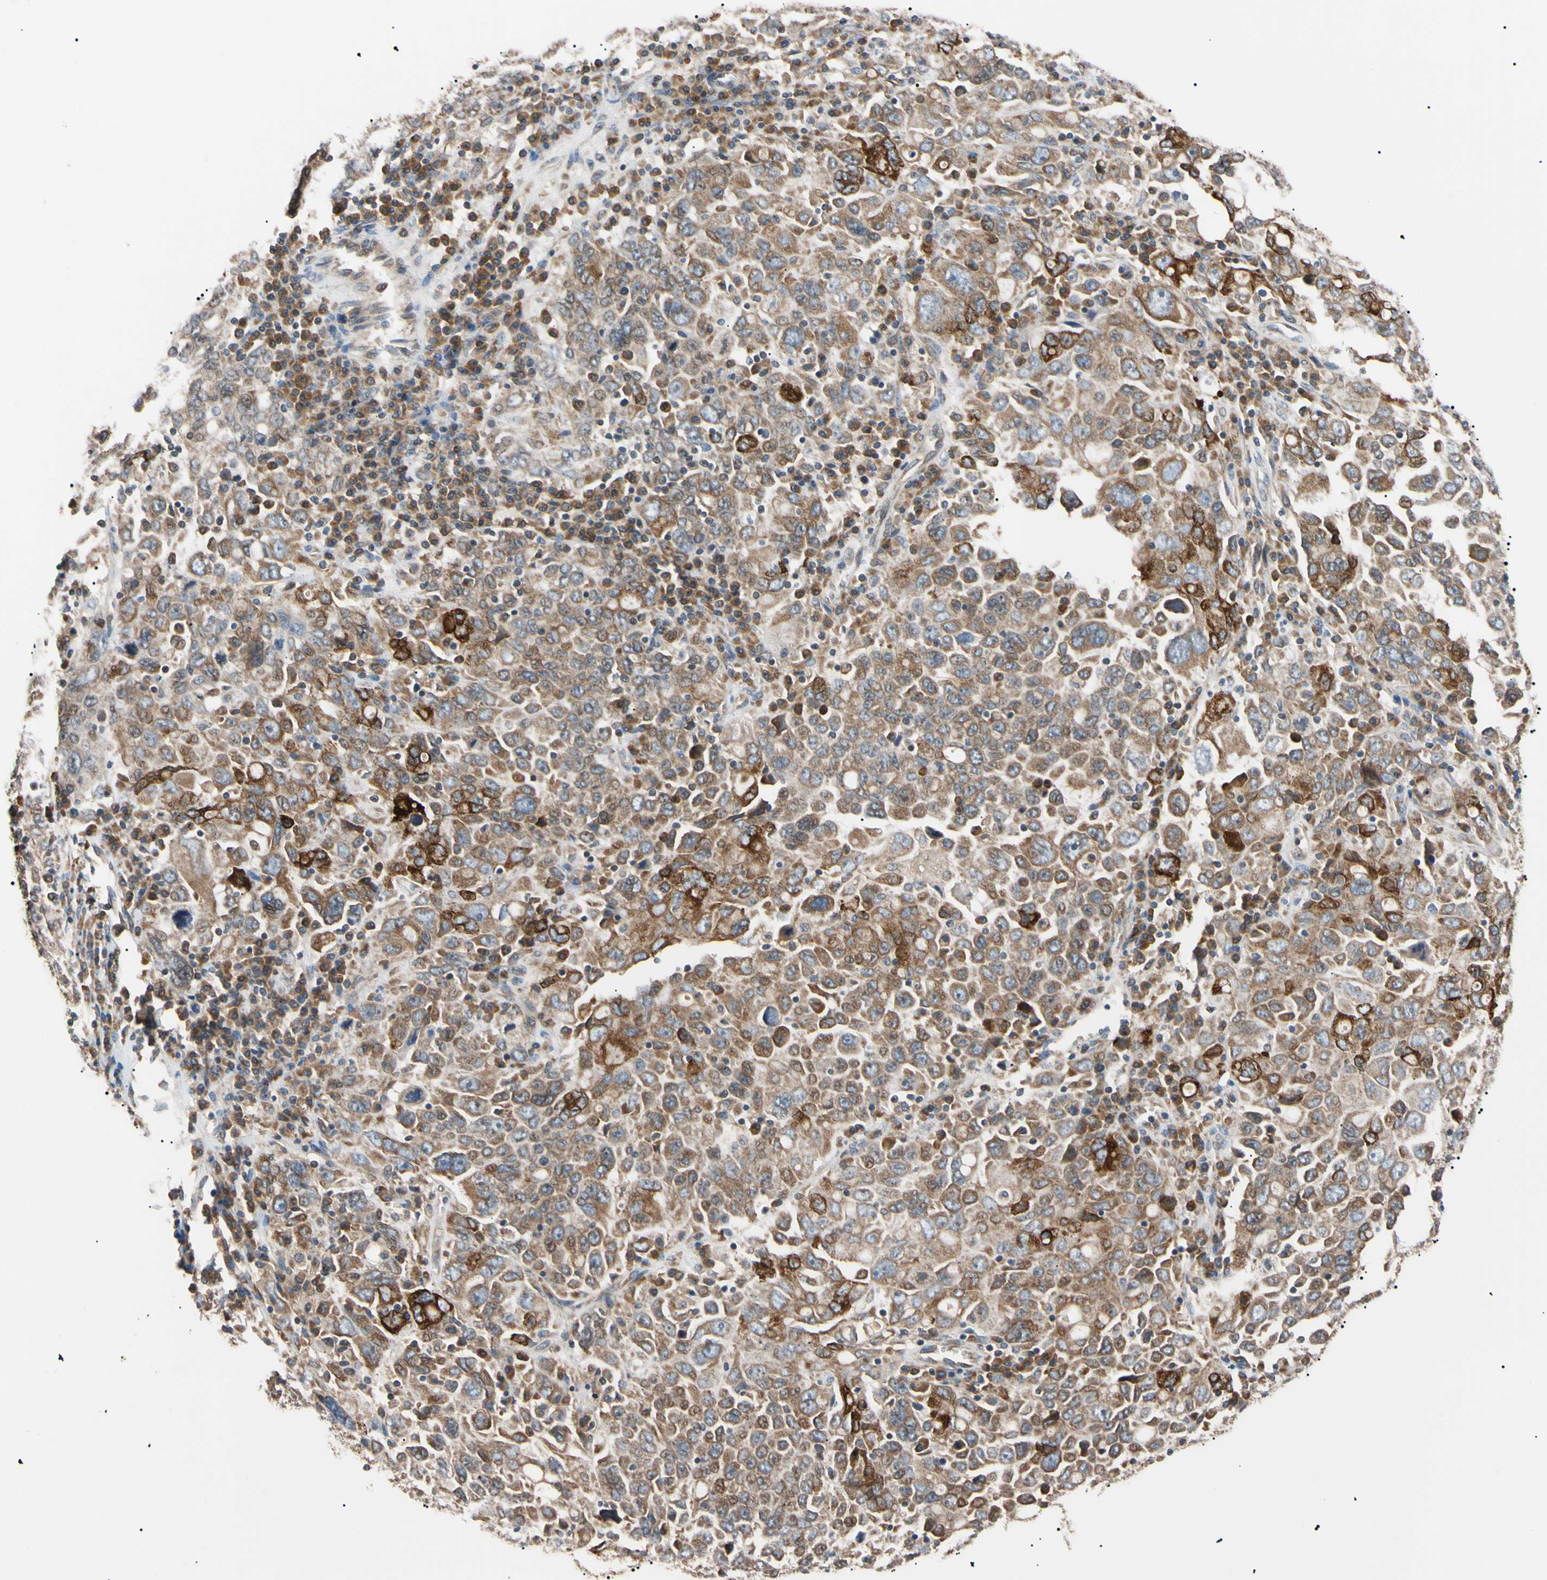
{"staining": {"intensity": "moderate", "quantity": ">75%", "location": "cytoplasmic/membranous"}, "tissue": "ovarian cancer", "cell_type": "Tumor cells", "image_type": "cancer", "snomed": [{"axis": "morphology", "description": "Carcinoma, endometroid"}, {"axis": "topography", "description": "Ovary"}], "caption": "There is medium levels of moderate cytoplasmic/membranous staining in tumor cells of ovarian endometroid carcinoma, as demonstrated by immunohistochemical staining (brown color).", "gene": "VAPA", "patient": {"sex": "female", "age": 62}}